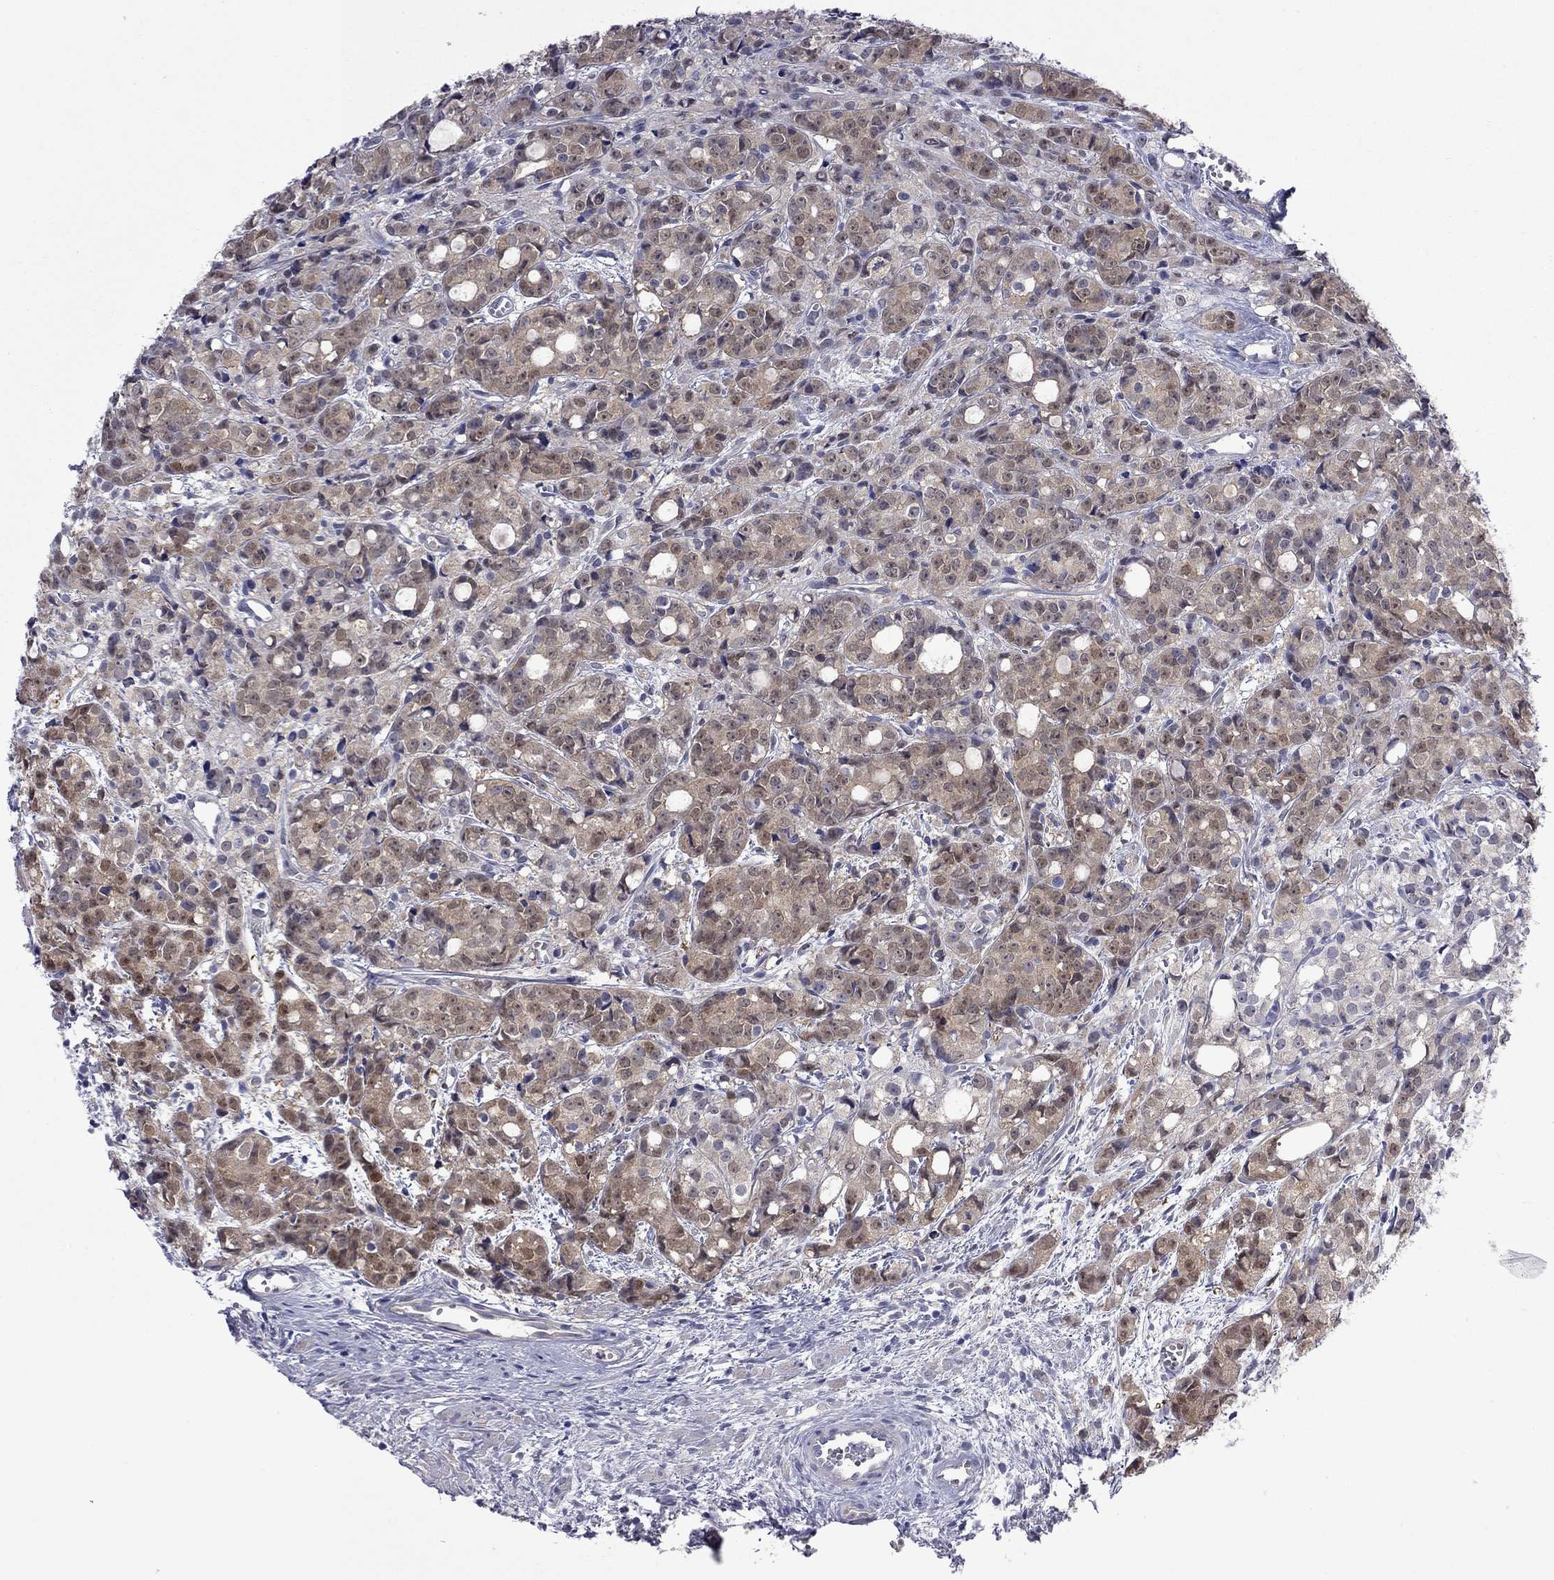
{"staining": {"intensity": "moderate", "quantity": "25%-75%", "location": "cytoplasmic/membranous"}, "tissue": "prostate cancer", "cell_type": "Tumor cells", "image_type": "cancer", "snomed": [{"axis": "morphology", "description": "Adenocarcinoma, Medium grade"}, {"axis": "topography", "description": "Prostate"}], "caption": "Moderate cytoplasmic/membranous staining is seen in about 25%-75% of tumor cells in prostate adenocarcinoma (medium-grade). Ihc stains the protein of interest in brown and the nuclei are stained blue.", "gene": "CTNNBIP1", "patient": {"sex": "male", "age": 74}}